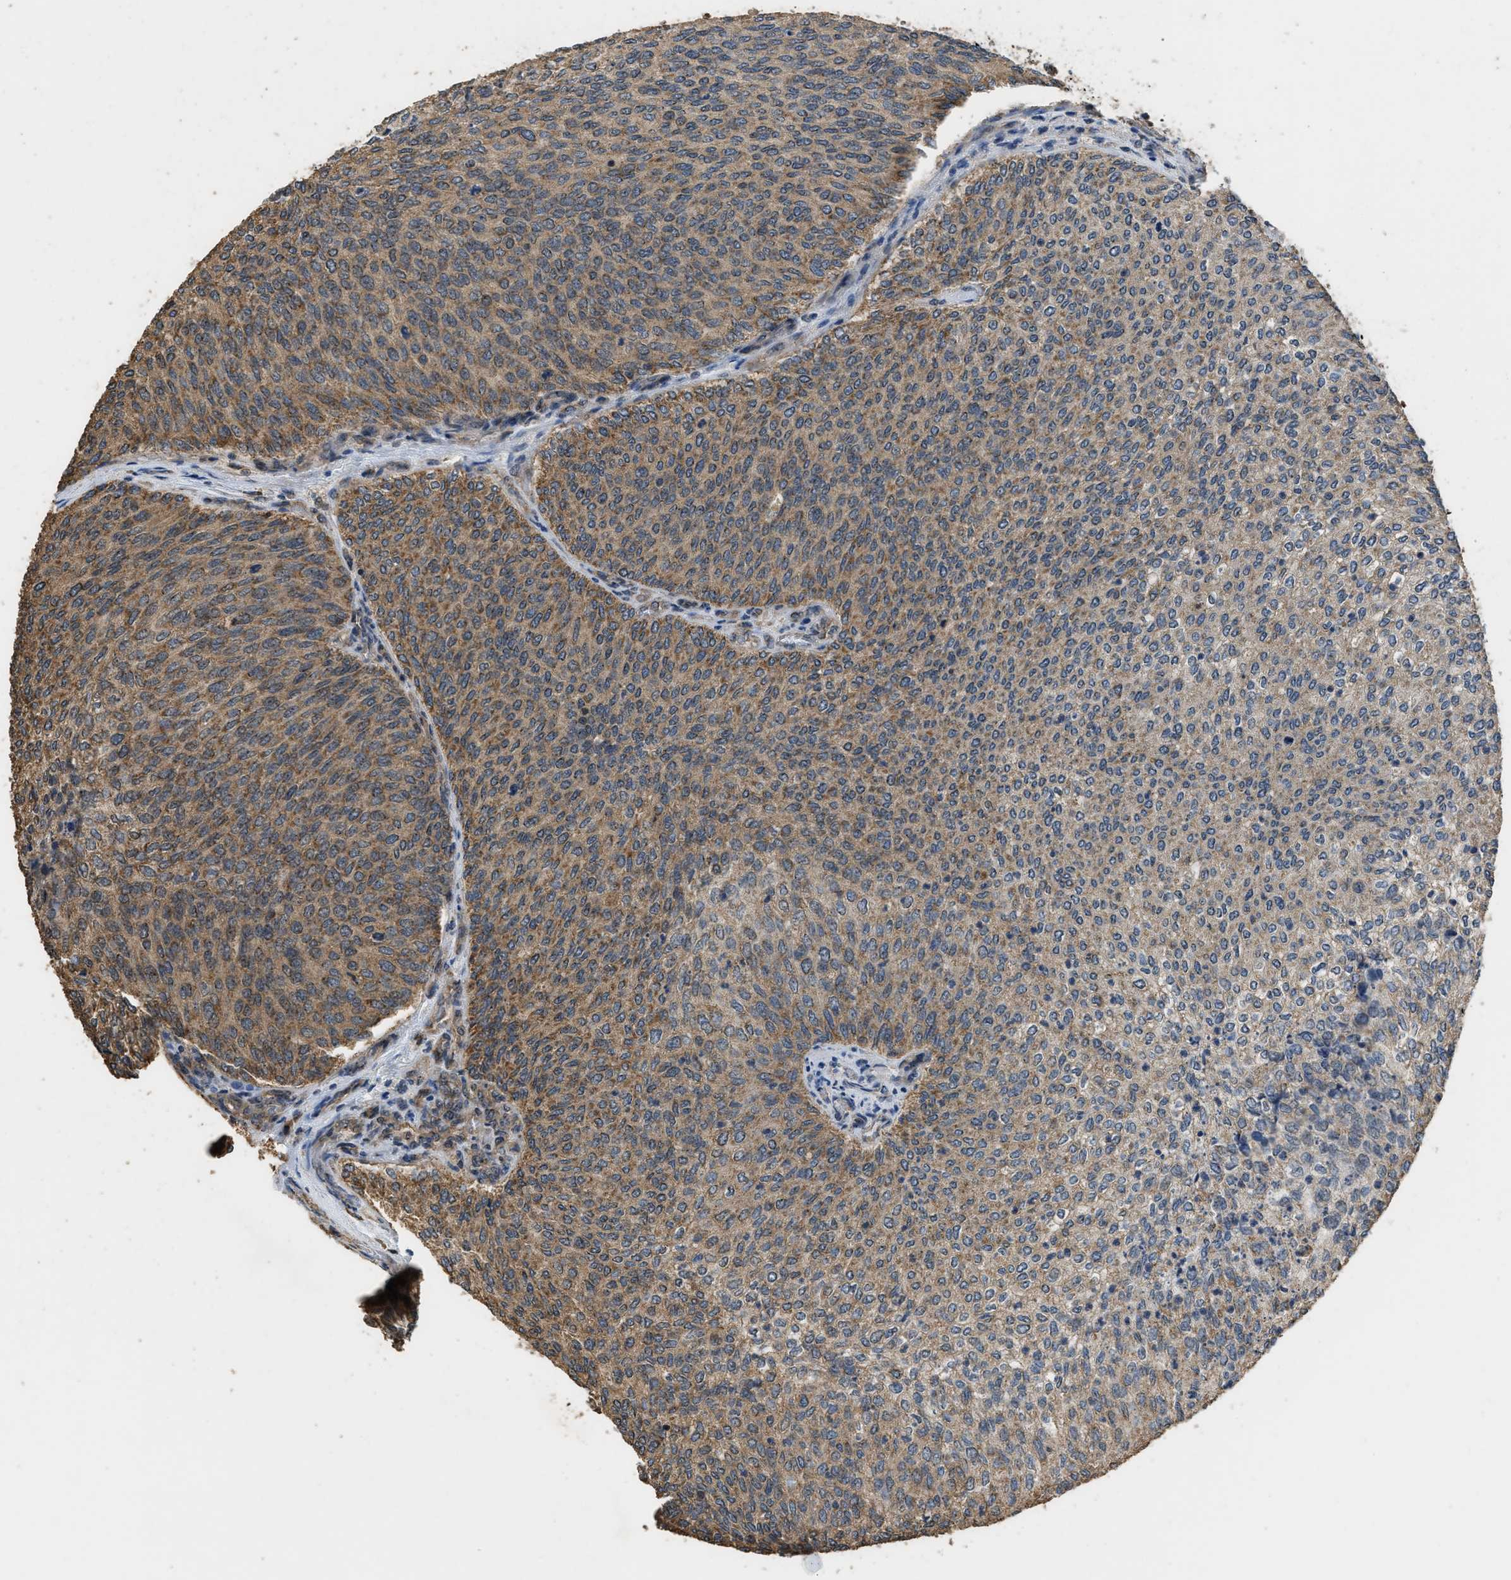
{"staining": {"intensity": "moderate", "quantity": ">75%", "location": "cytoplasmic/membranous"}, "tissue": "urothelial cancer", "cell_type": "Tumor cells", "image_type": "cancer", "snomed": [{"axis": "morphology", "description": "Urothelial carcinoma, Low grade"}, {"axis": "topography", "description": "Urinary bladder"}], "caption": "Protein positivity by IHC reveals moderate cytoplasmic/membranous expression in about >75% of tumor cells in urothelial cancer.", "gene": "DENND6B", "patient": {"sex": "female", "age": 79}}